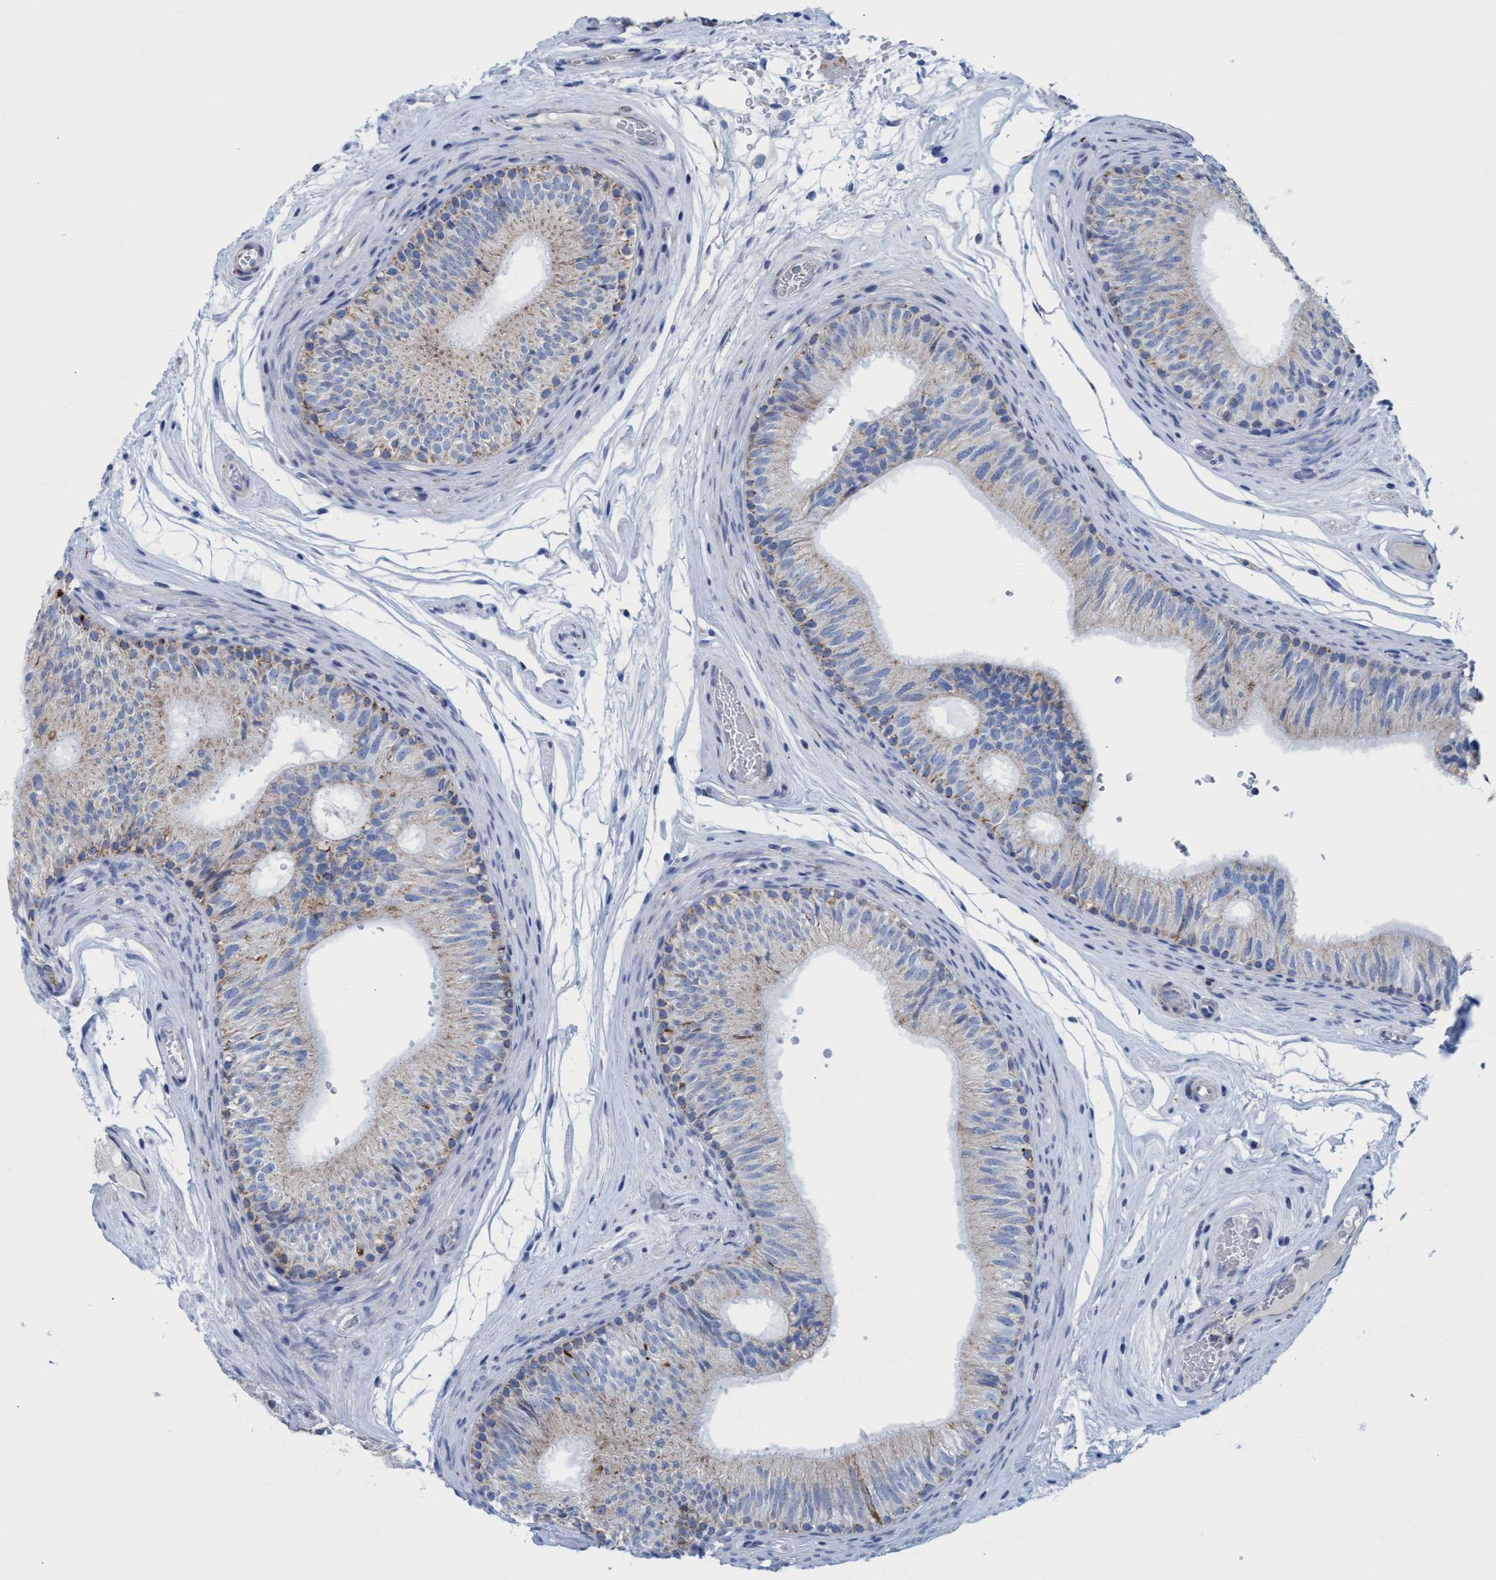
{"staining": {"intensity": "weak", "quantity": "25%-75%", "location": "cytoplasmic/membranous"}, "tissue": "epididymis", "cell_type": "Glandular cells", "image_type": "normal", "snomed": [{"axis": "morphology", "description": "Normal tissue, NOS"}, {"axis": "topography", "description": "Epididymis"}], "caption": "Immunohistochemical staining of normal epididymis reveals 25%-75% levels of weak cytoplasmic/membranous protein expression in approximately 25%-75% of glandular cells.", "gene": "GGA3", "patient": {"sex": "male", "age": 36}}